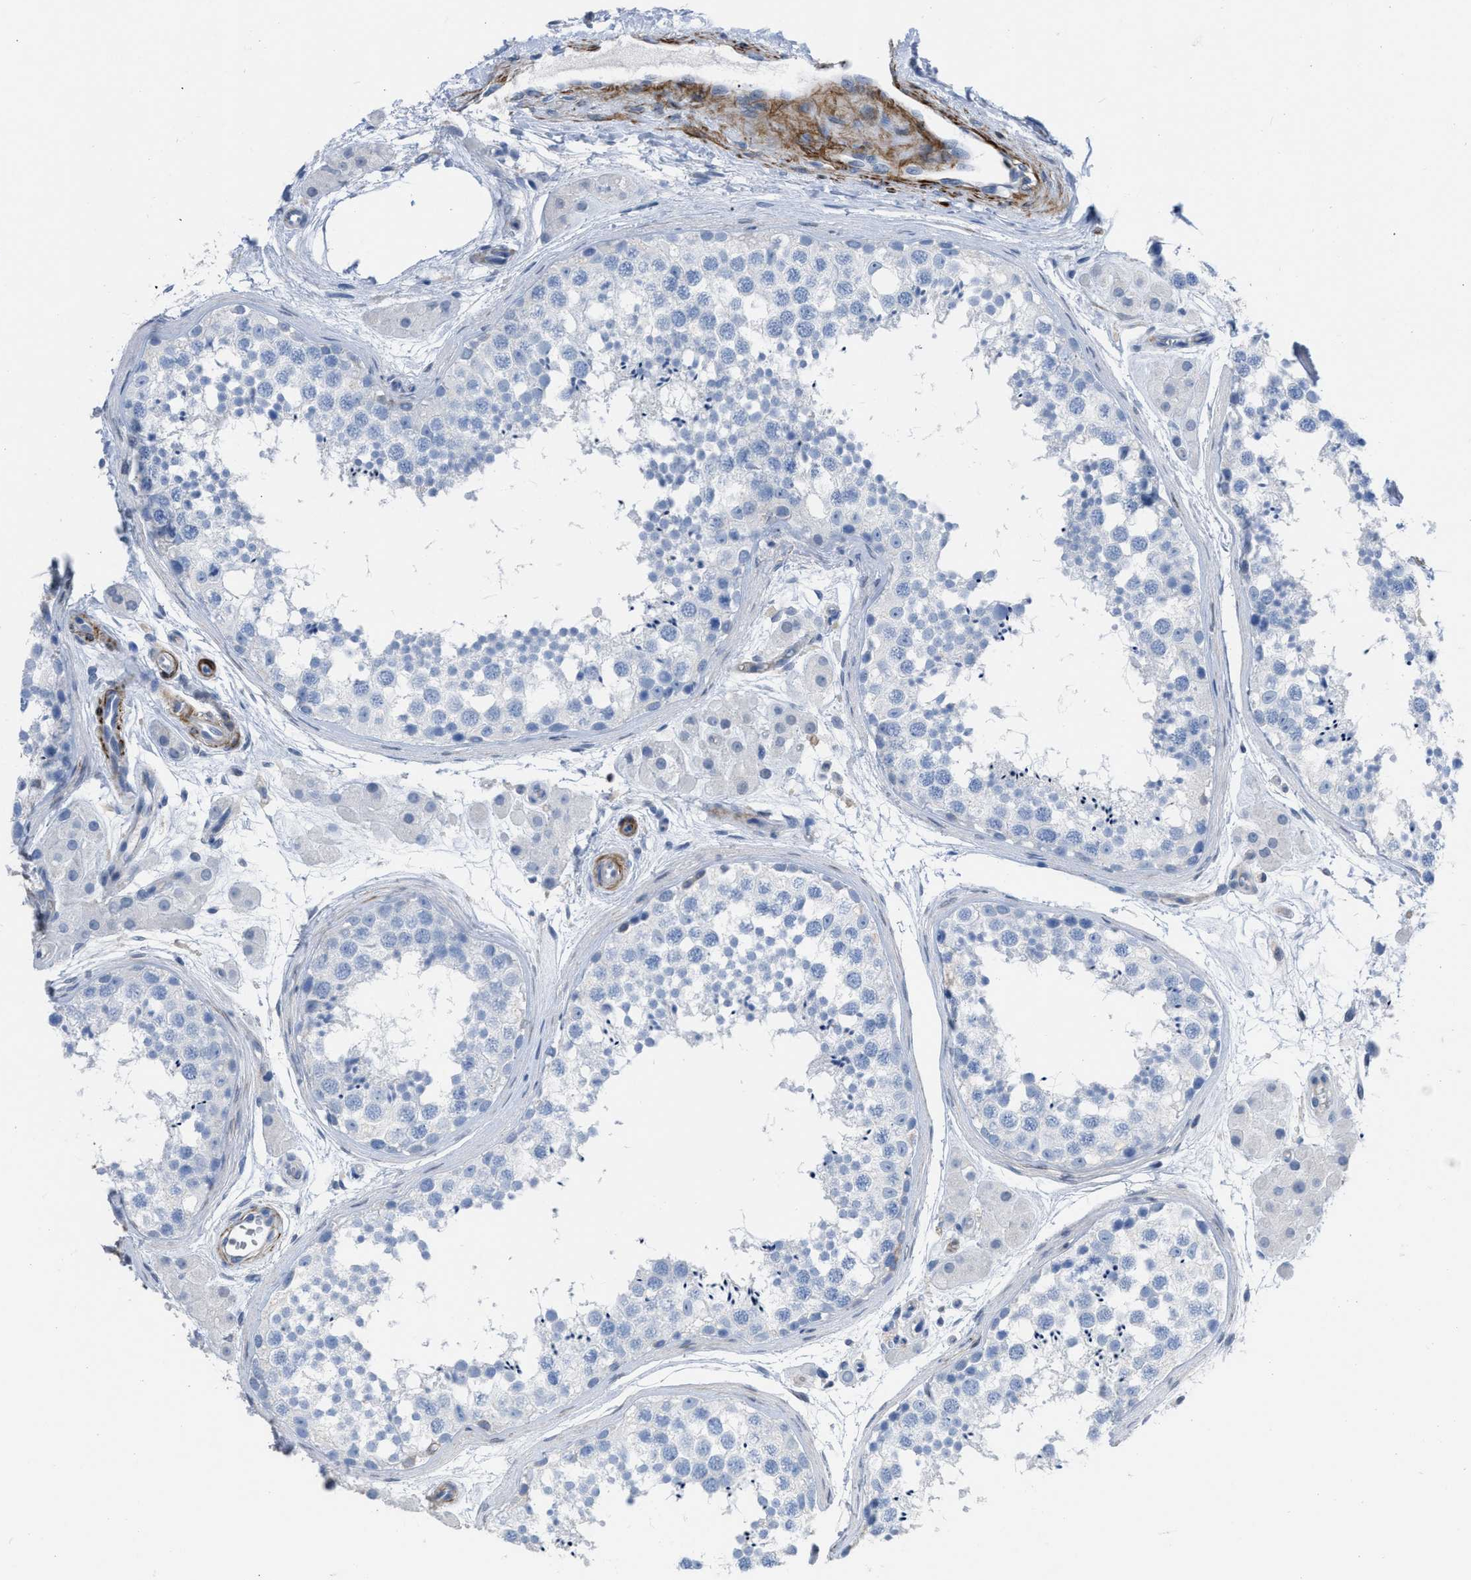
{"staining": {"intensity": "negative", "quantity": "none", "location": "none"}, "tissue": "testis", "cell_type": "Cells in seminiferous ducts", "image_type": "normal", "snomed": [{"axis": "morphology", "description": "Normal tissue, NOS"}, {"axis": "topography", "description": "Testis"}], "caption": "A micrograph of human testis is negative for staining in cells in seminiferous ducts. (DAB (3,3'-diaminobenzidine) IHC, high magnification).", "gene": "PRMT2", "patient": {"sex": "male", "age": 56}}